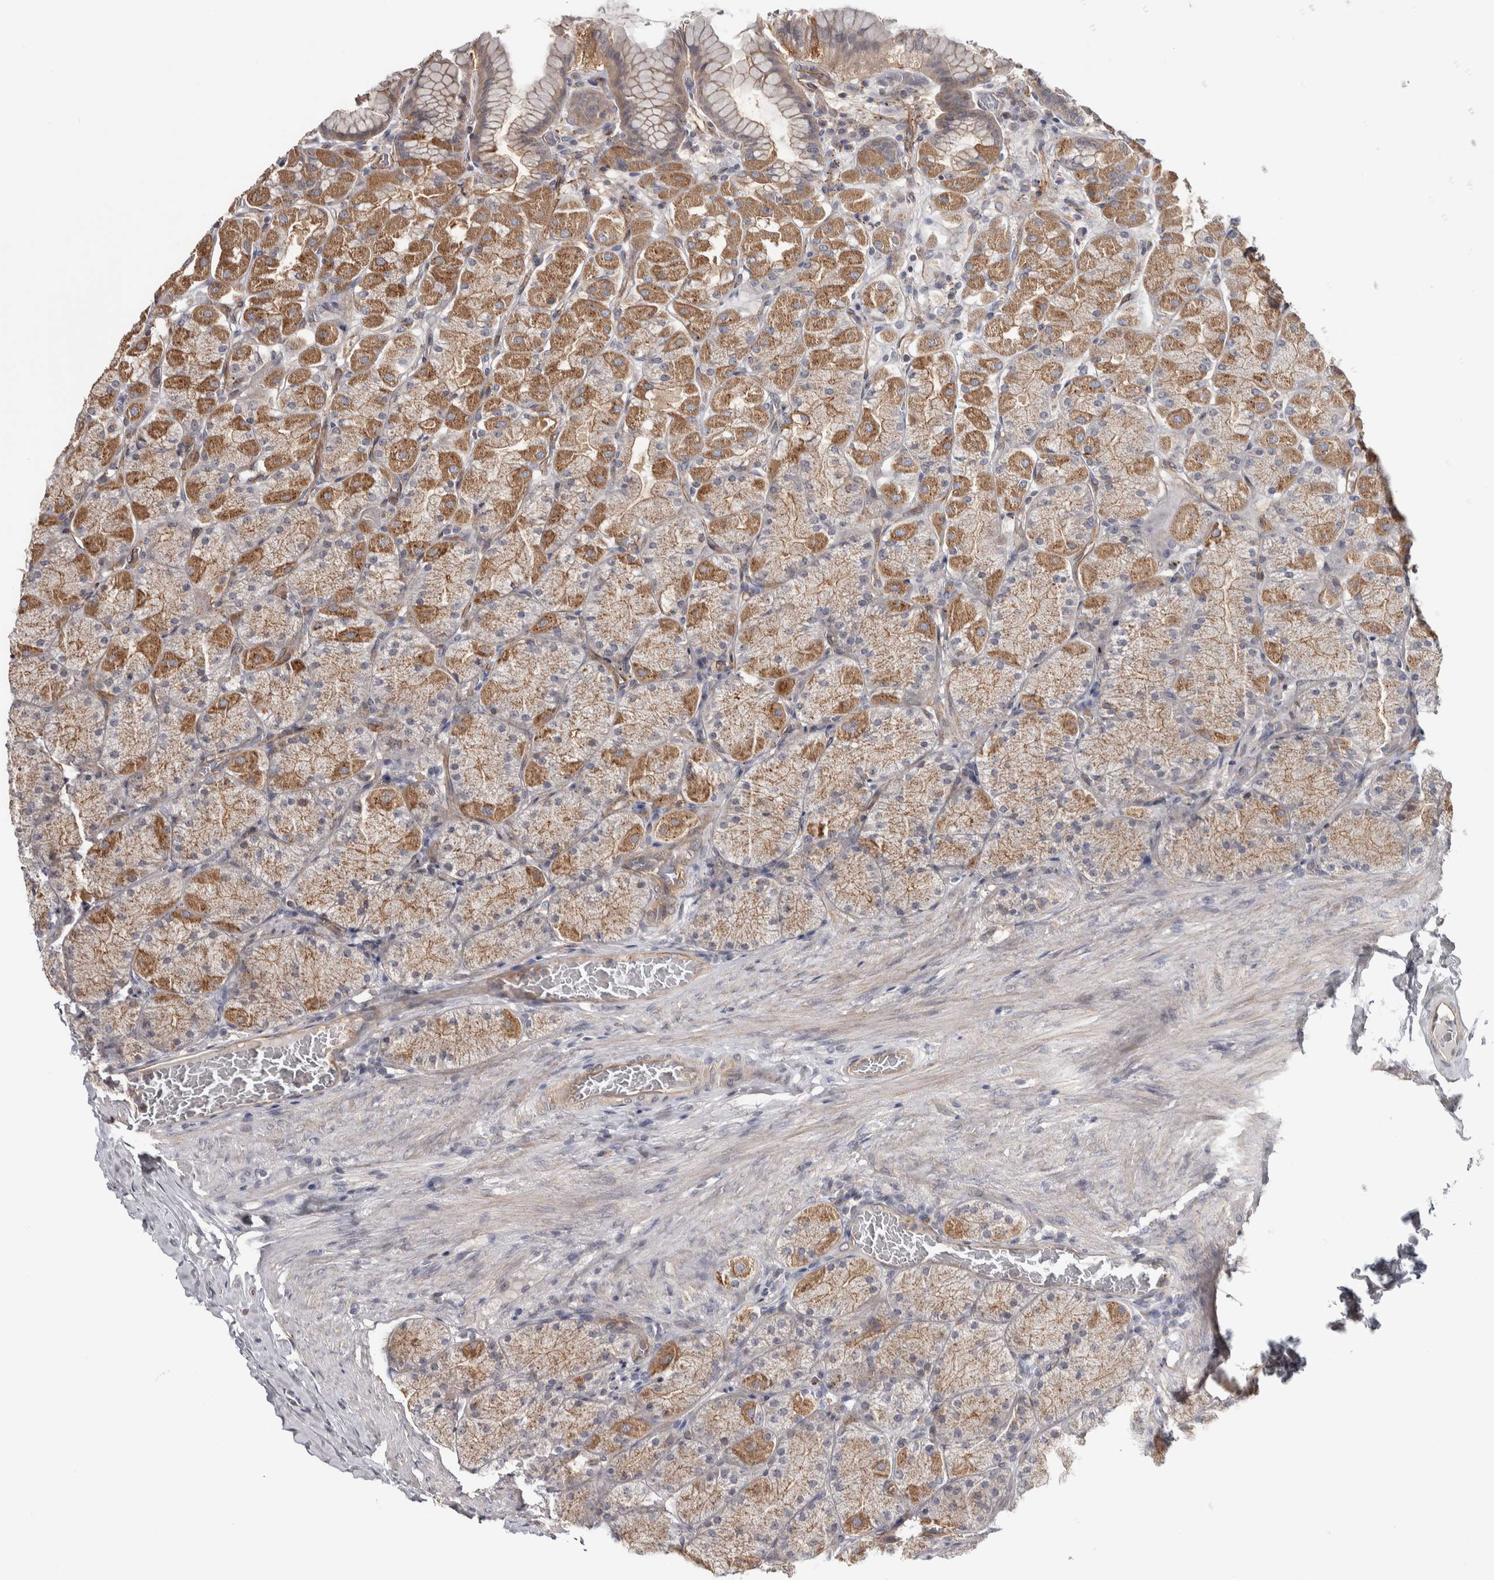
{"staining": {"intensity": "moderate", "quantity": "25%-75%", "location": "cytoplasmic/membranous"}, "tissue": "stomach", "cell_type": "Glandular cells", "image_type": "normal", "snomed": [{"axis": "morphology", "description": "Normal tissue, NOS"}, {"axis": "topography", "description": "Stomach, upper"}], "caption": "Stomach stained for a protein exhibits moderate cytoplasmic/membranous positivity in glandular cells. (DAB (3,3'-diaminobenzidine) IHC, brown staining for protein, blue staining for nuclei).", "gene": "CHMP4C", "patient": {"sex": "female", "age": 56}}